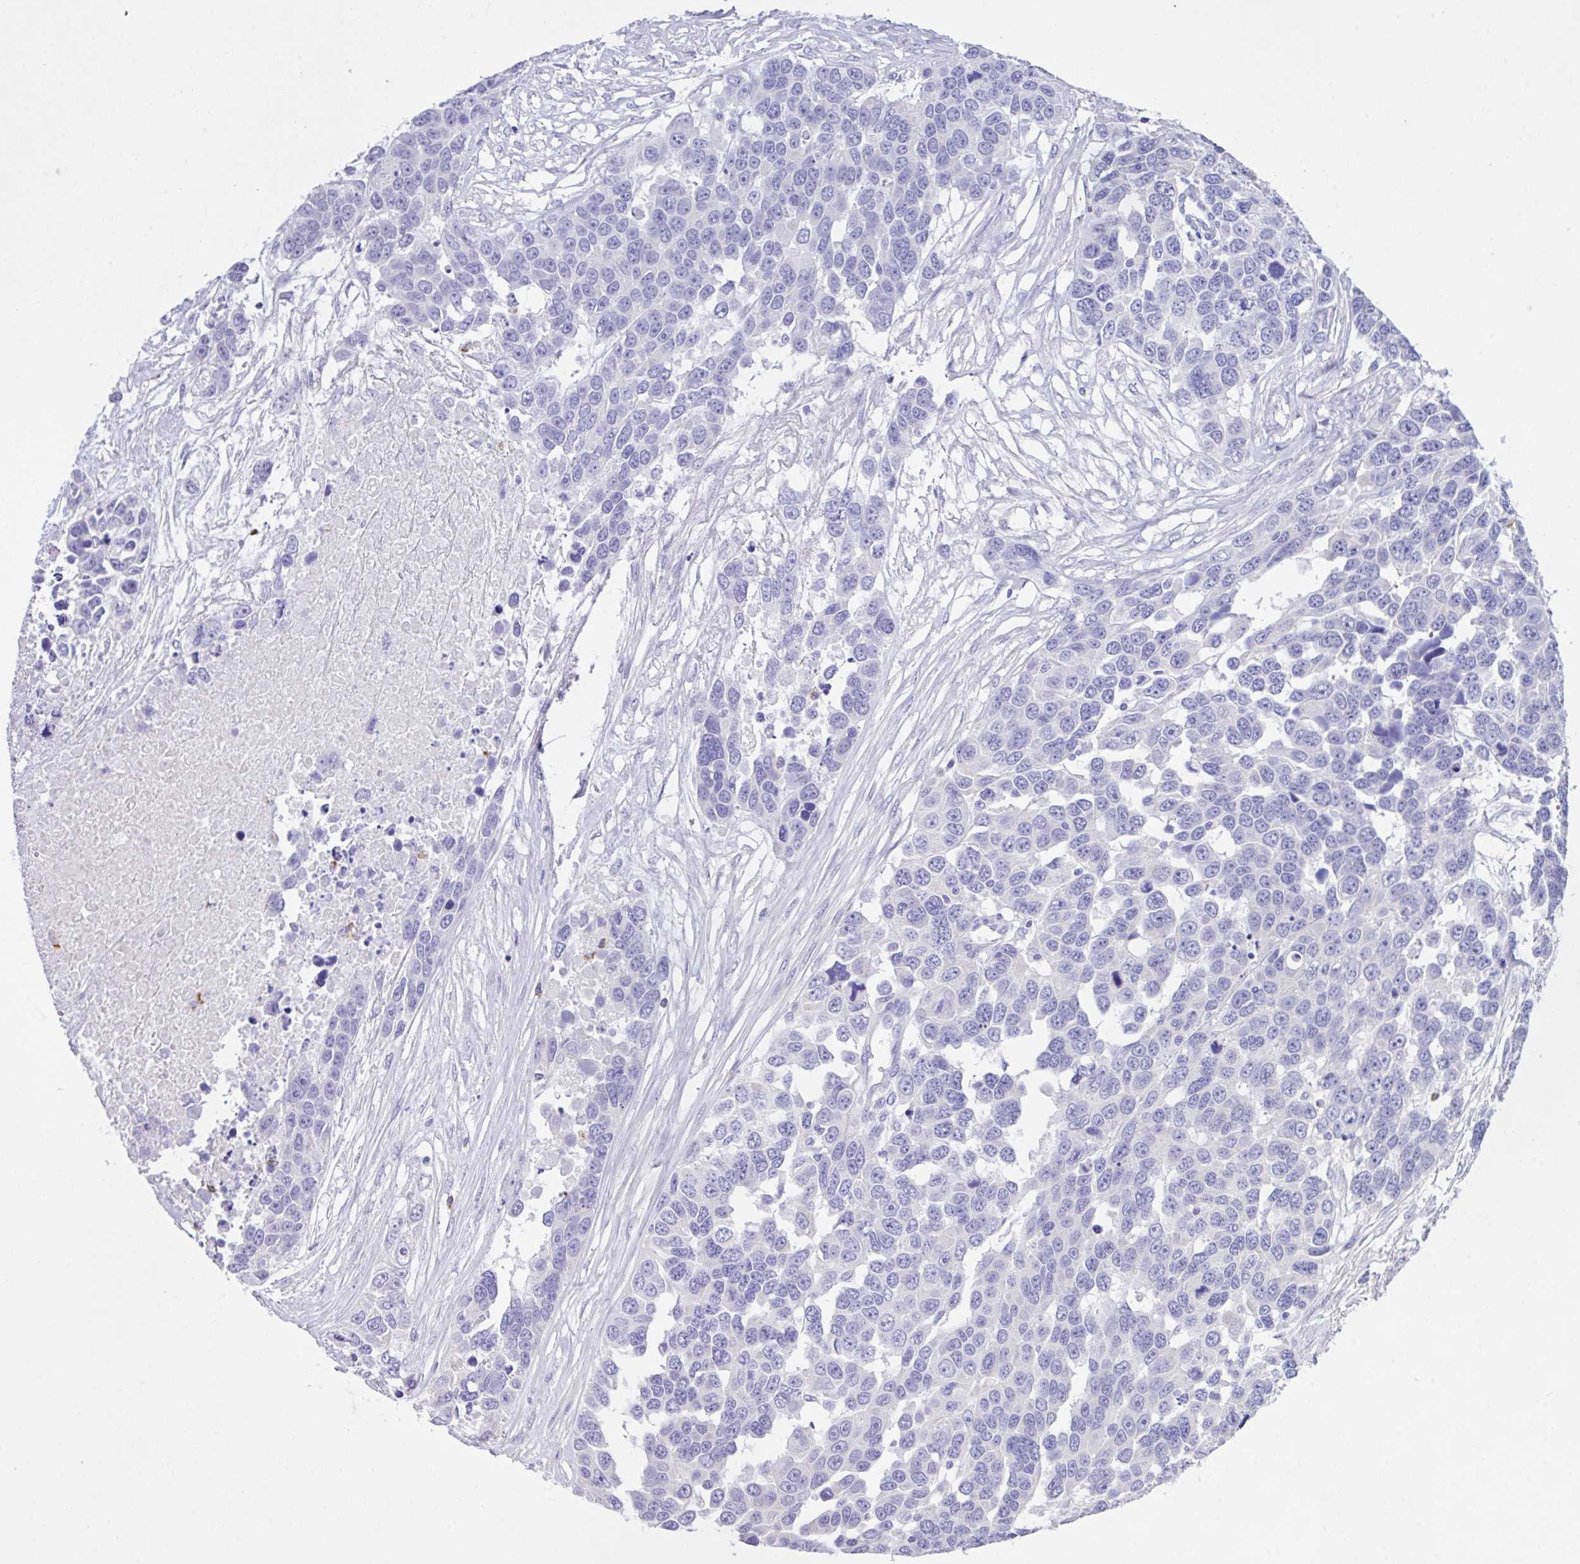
{"staining": {"intensity": "negative", "quantity": "none", "location": "none"}, "tissue": "ovarian cancer", "cell_type": "Tumor cells", "image_type": "cancer", "snomed": [{"axis": "morphology", "description": "Cystadenocarcinoma, serous, NOS"}, {"axis": "topography", "description": "Ovary"}], "caption": "IHC image of human ovarian cancer (serous cystadenocarcinoma) stained for a protein (brown), which demonstrates no expression in tumor cells.", "gene": "CST11", "patient": {"sex": "female", "age": 76}}